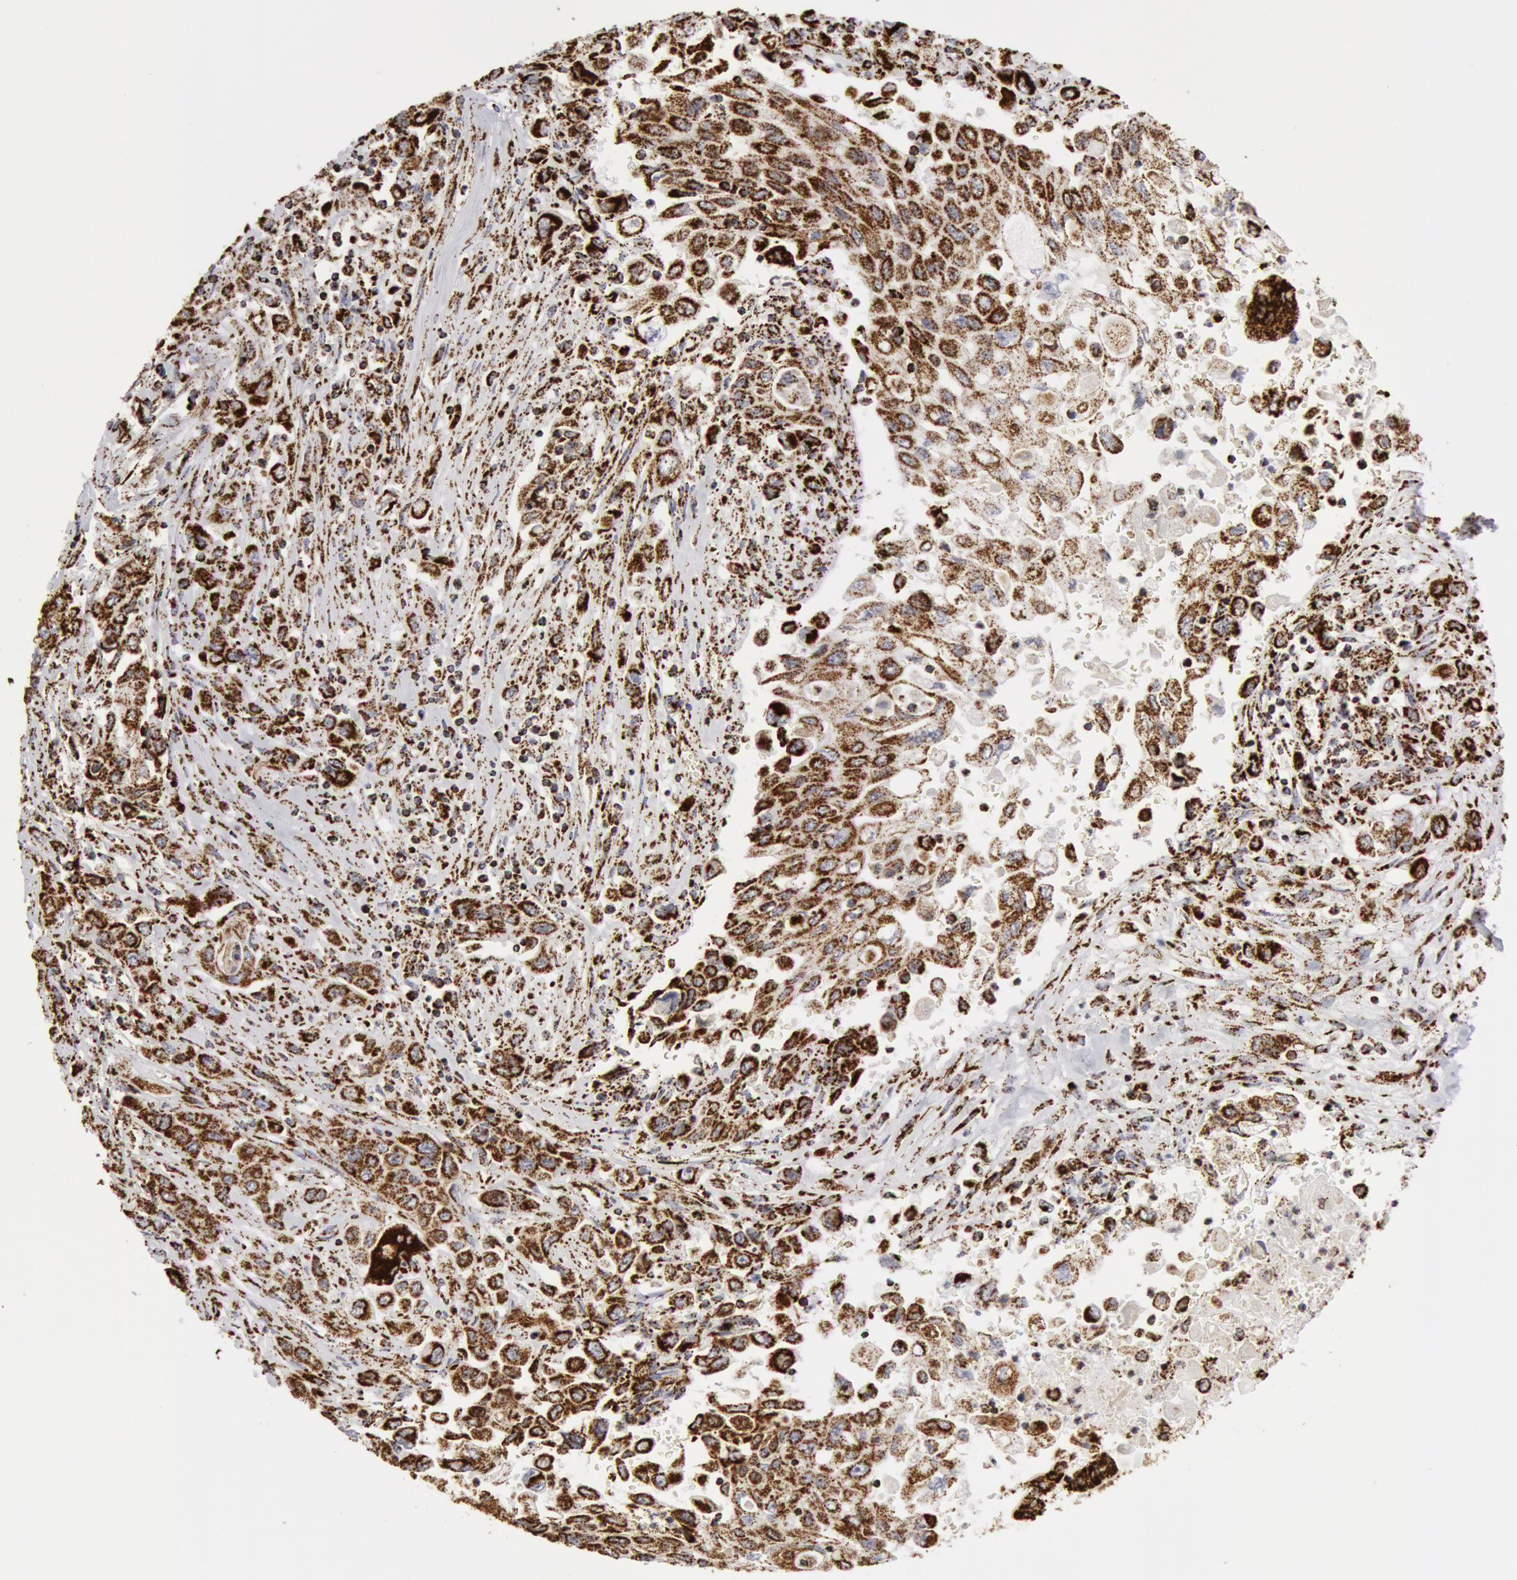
{"staining": {"intensity": "strong", "quantity": ">75%", "location": "cytoplasmic/membranous"}, "tissue": "pancreatic cancer", "cell_type": "Tumor cells", "image_type": "cancer", "snomed": [{"axis": "morphology", "description": "Adenocarcinoma, NOS"}, {"axis": "topography", "description": "Pancreas"}], "caption": "Protein expression analysis of pancreatic cancer (adenocarcinoma) demonstrates strong cytoplasmic/membranous positivity in about >75% of tumor cells. (brown staining indicates protein expression, while blue staining denotes nuclei).", "gene": "ATP5F1B", "patient": {"sex": "male", "age": 70}}